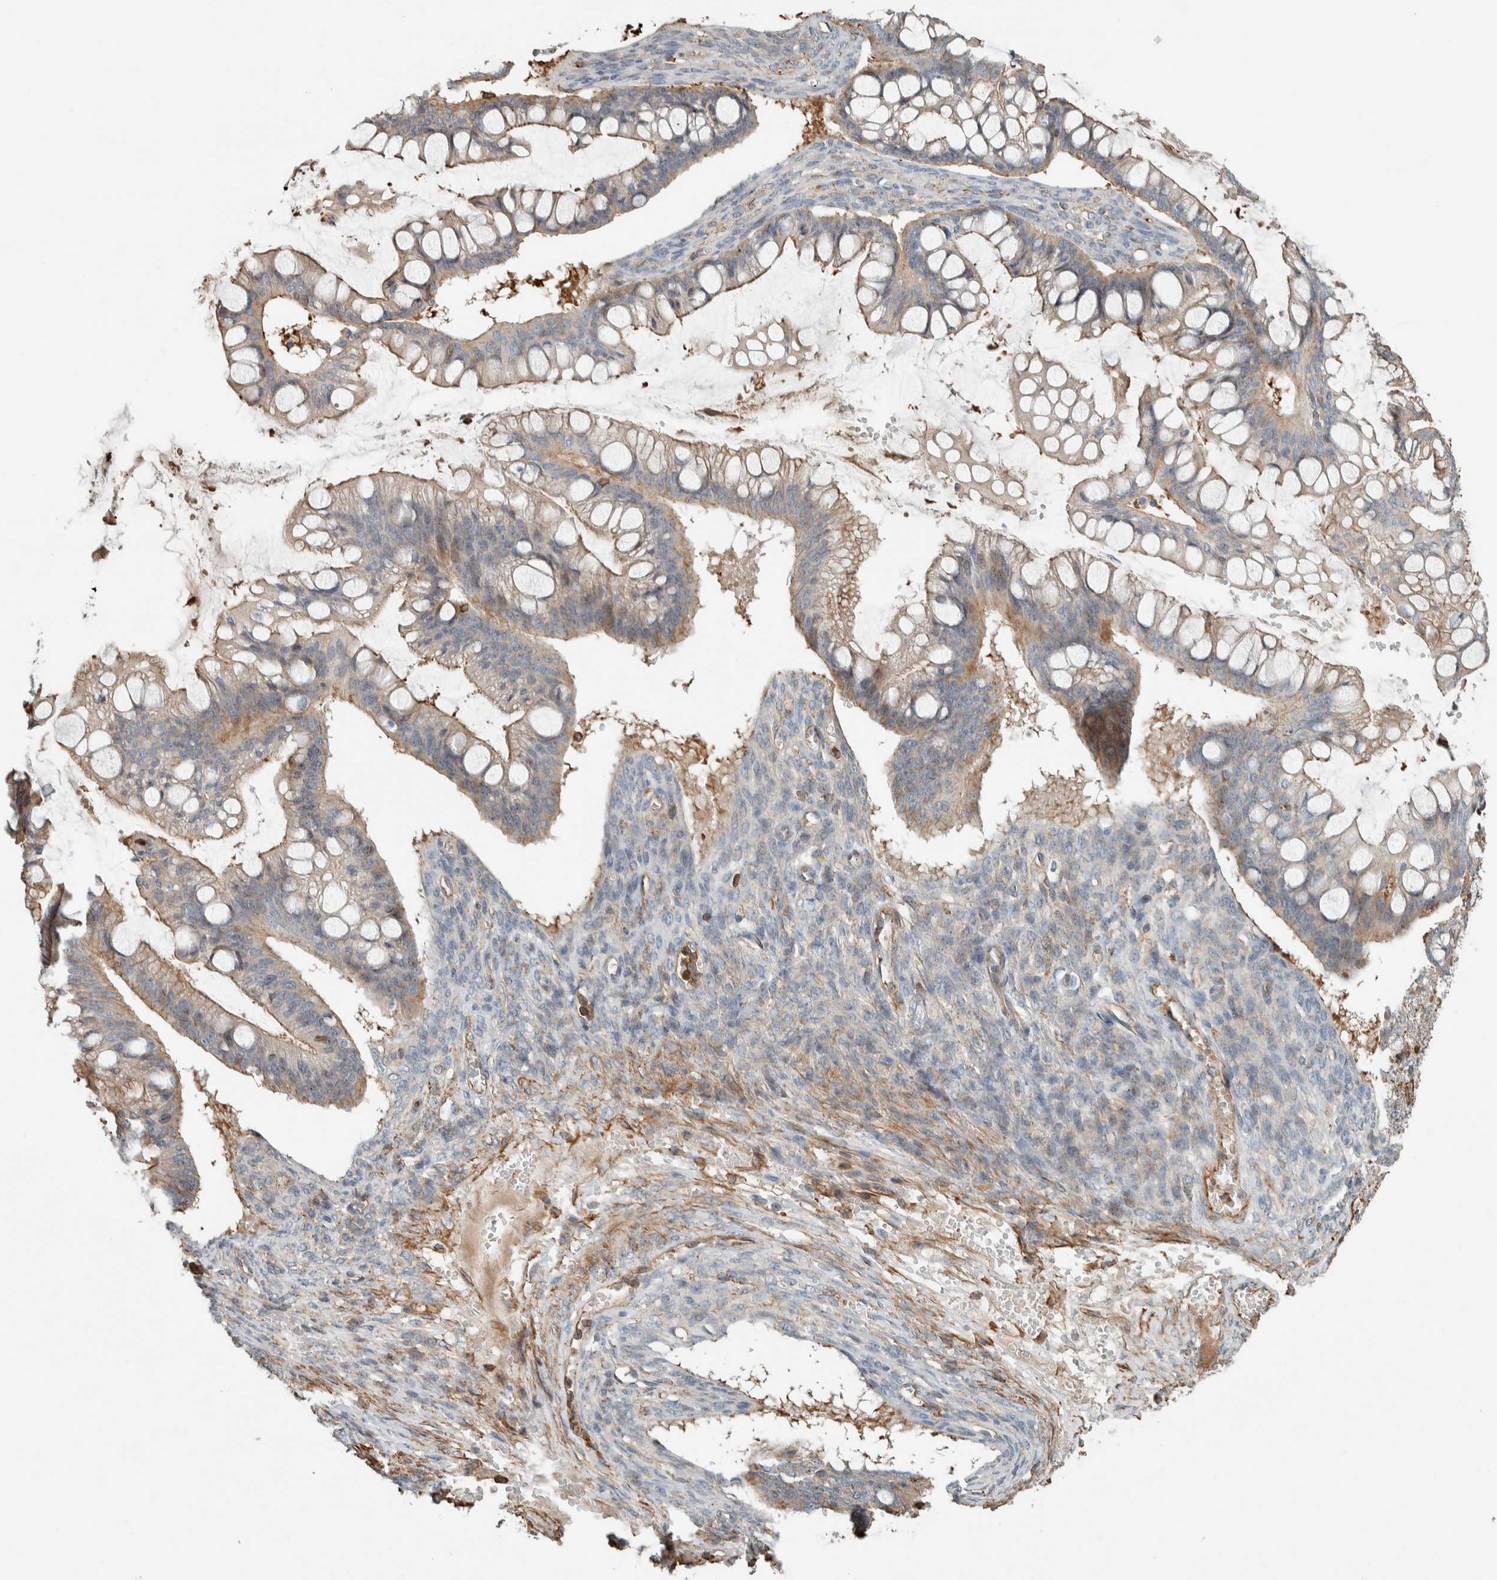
{"staining": {"intensity": "weak", "quantity": ">75%", "location": "cytoplasmic/membranous"}, "tissue": "ovarian cancer", "cell_type": "Tumor cells", "image_type": "cancer", "snomed": [{"axis": "morphology", "description": "Cystadenocarcinoma, mucinous, NOS"}, {"axis": "topography", "description": "Ovary"}], "caption": "Immunohistochemistry (IHC) of human ovarian cancer (mucinous cystadenocarcinoma) shows low levels of weak cytoplasmic/membranous staining in approximately >75% of tumor cells.", "gene": "CTBP2", "patient": {"sex": "female", "age": 73}}